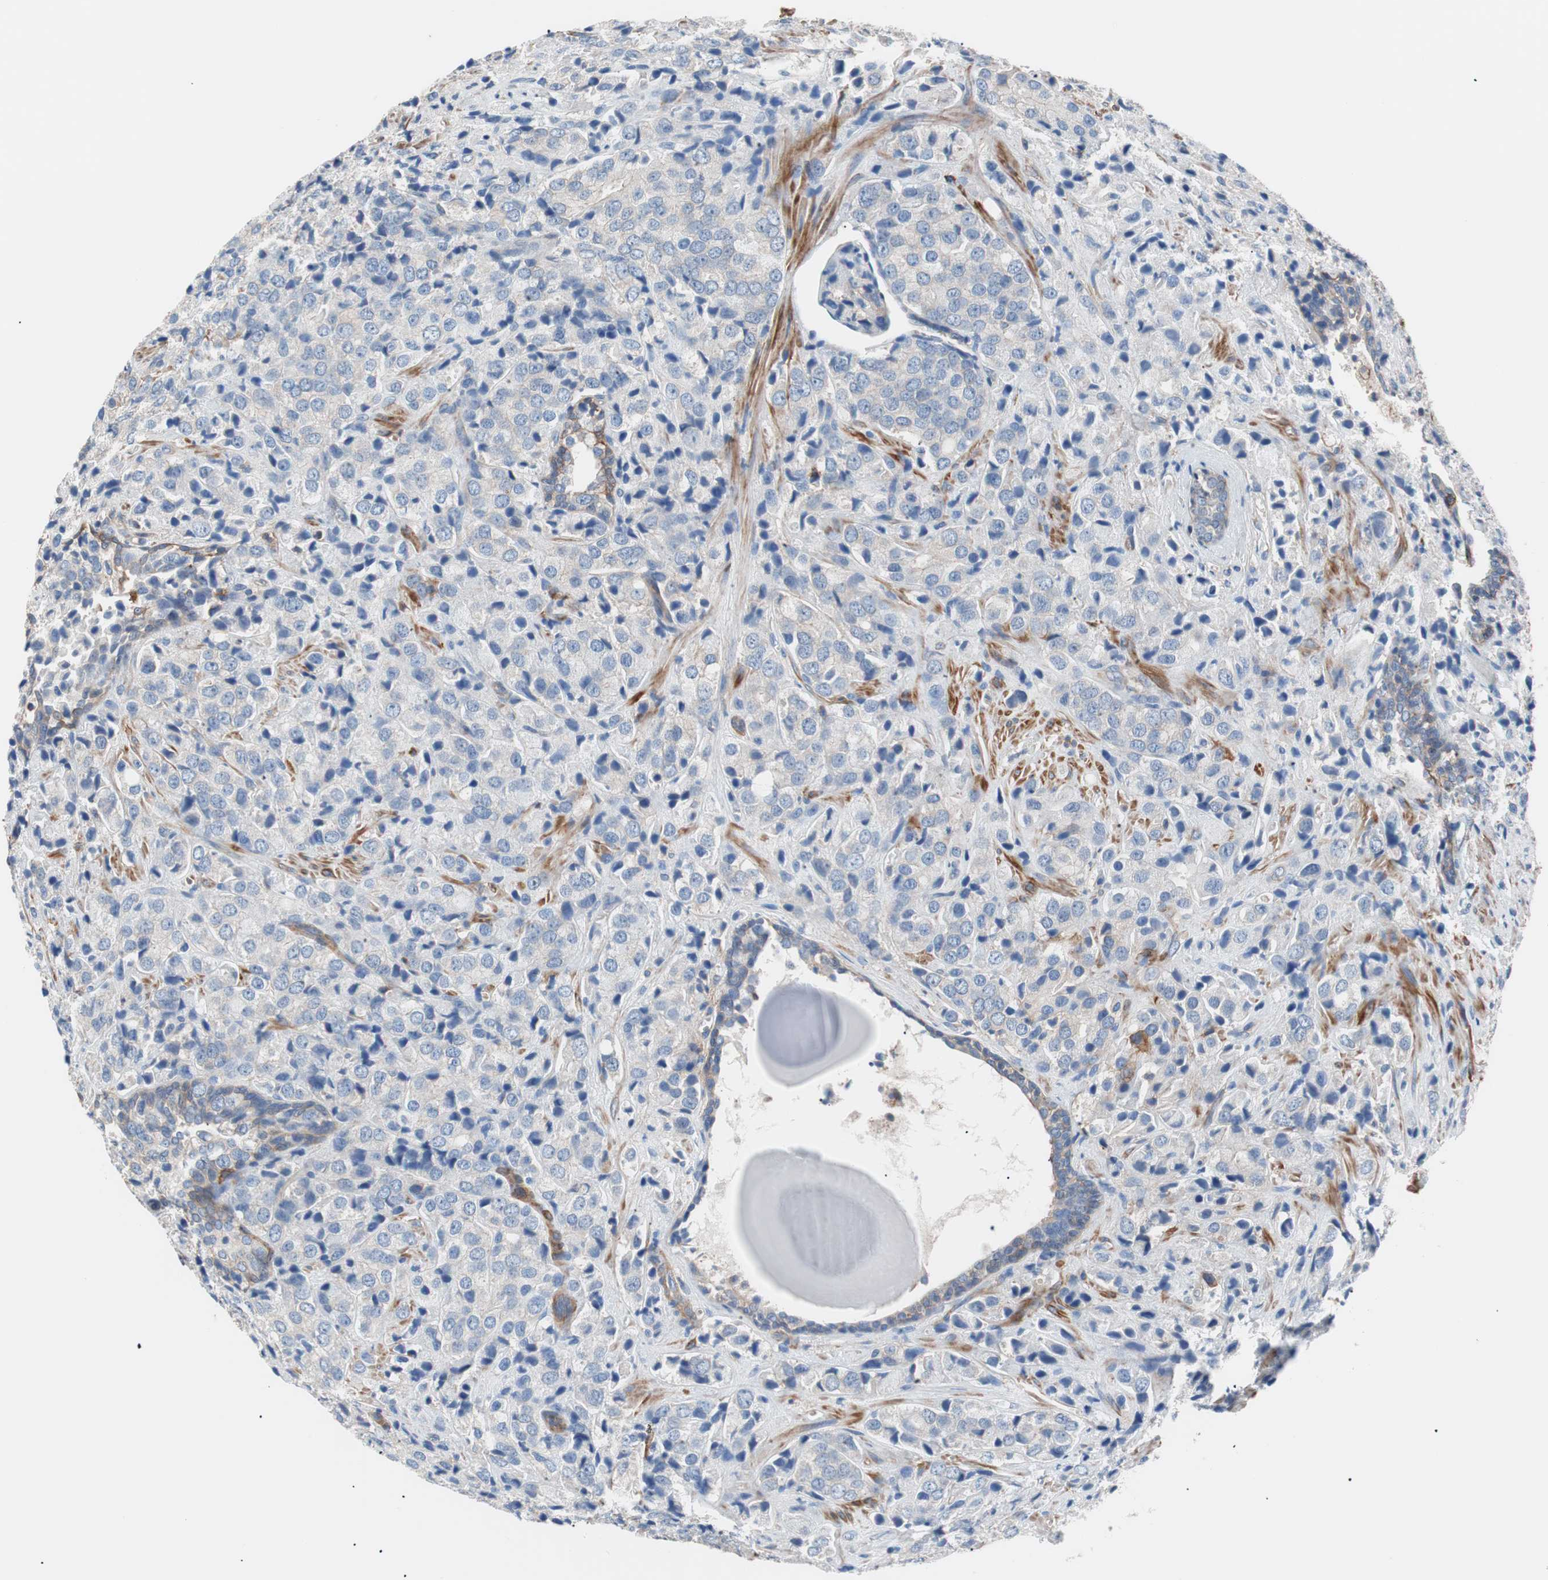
{"staining": {"intensity": "negative", "quantity": "none", "location": "none"}, "tissue": "prostate cancer", "cell_type": "Tumor cells", "image_type": "cancer", "snomed": [{"axis": "morphology", "description": "Adenocarcinoma, High grade"}, {"axis": "topography", "description": "Prostate"}], "caption": "This image is of adenocarcinoma (high-grade) (prostate) stained with immunohistochemistry to label a protein in brown with the nuclei are counter-stained blue. There is no positivity in tumor cells.", "gene": "GPR160", "patient": {"sex": "male", "age": 70}}